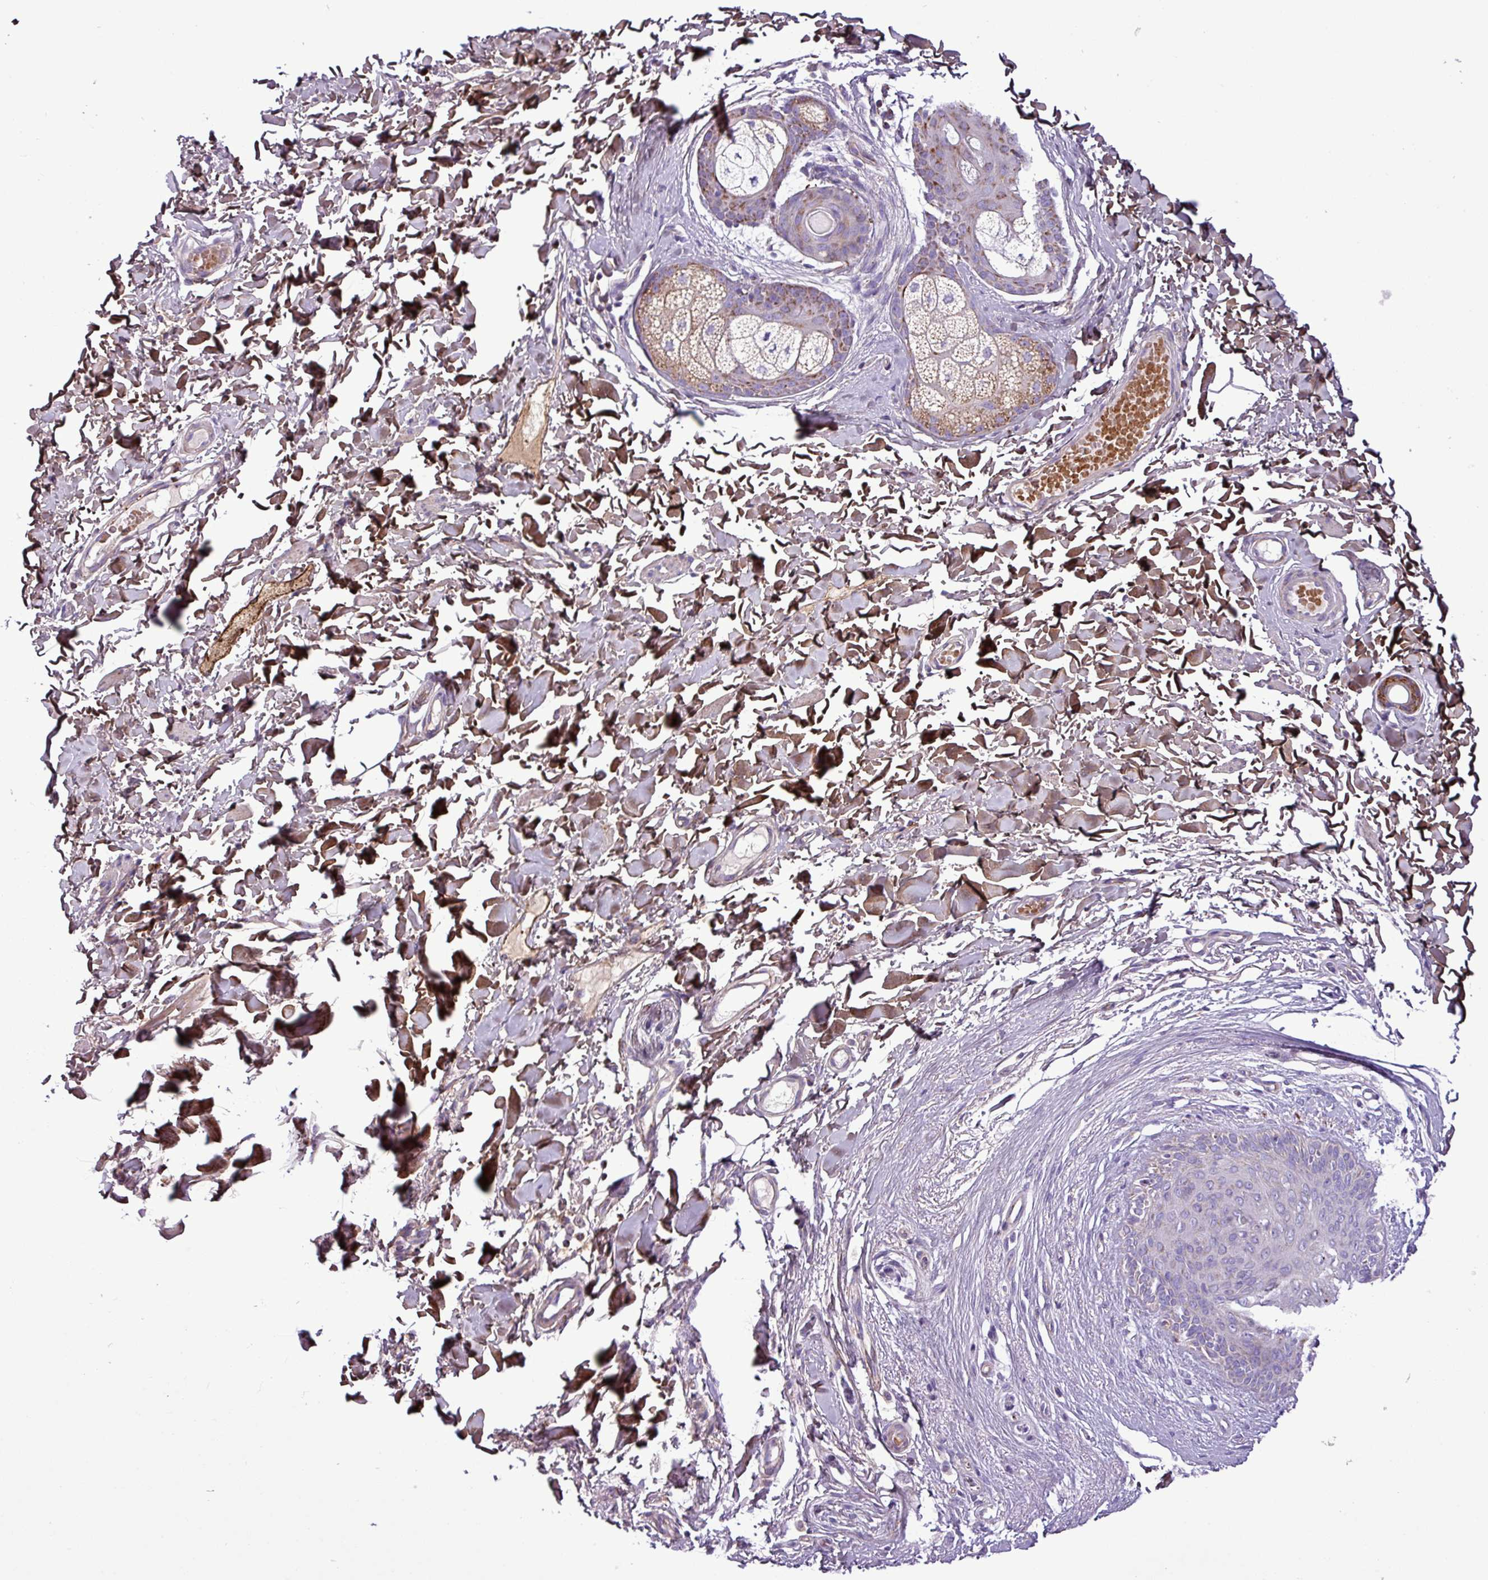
{"staining": {"intensity": "moderate", "quantity": "<25%", "location": "cytoplasmic/membranous"}, "tissue": "skin", "cell_type": "Epidermal cells", "image_type": "normal", "snomed": [{"axis": "morphology", "description": "Normal tissue, NOS"}, {"axis": "topography", "description": "Vulva"}], "caption": "Immunohistochemical staining of benign human skin displays <25% levels of moderate cytoplasmic/membranous protein expression in approximately <25% of epidermal cells.", "gene": "FAM183A", "patient": {"sex": "female", "age": 66}}